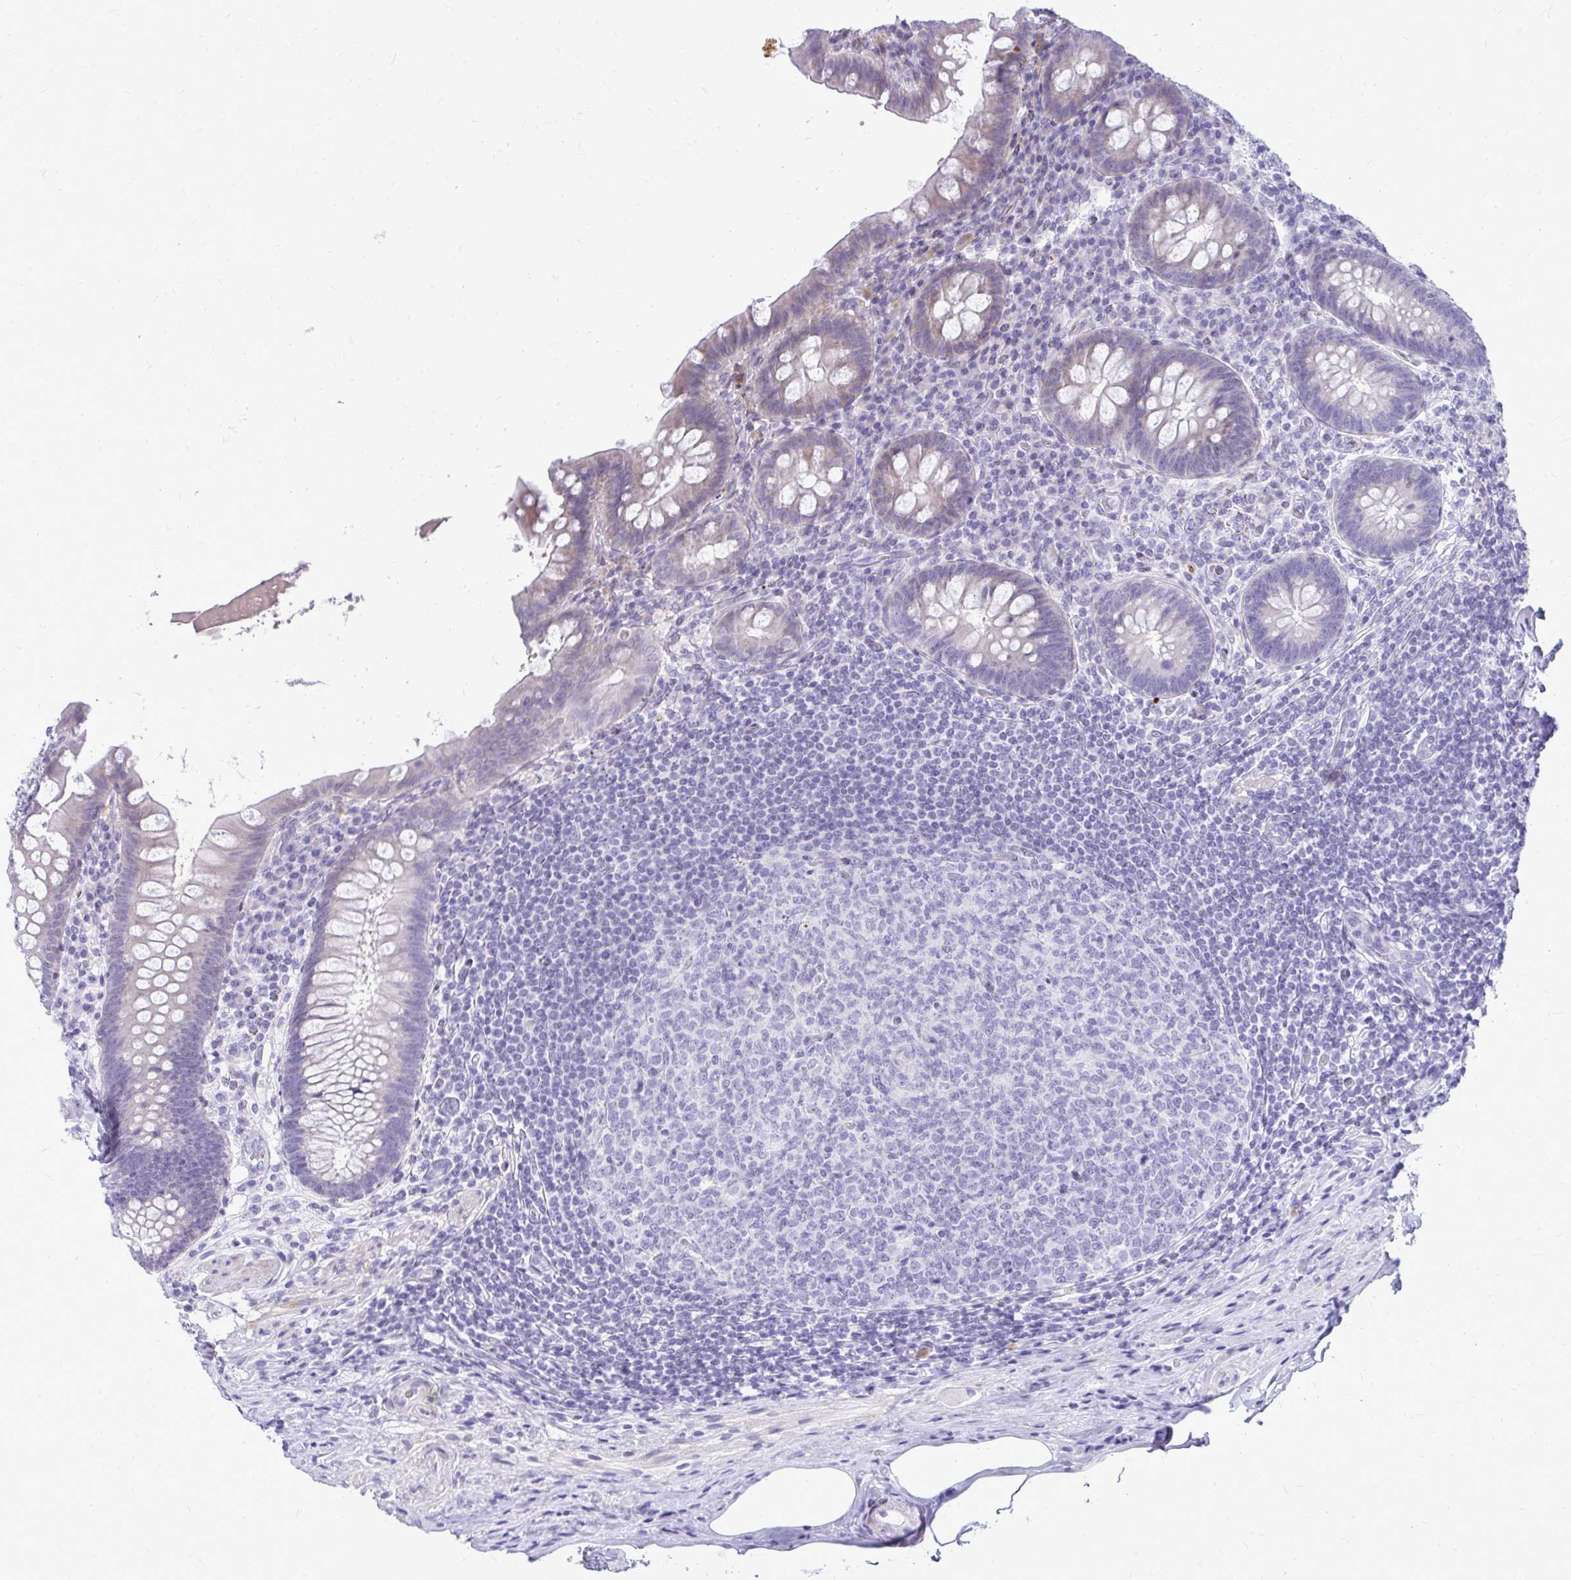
{"staining": {"intensity": "negative", "quantity": "none", "location": "none"}, "tissue": "appendix", "cell_type": "Glandular cells", "image_type": "normal", "snomed": [{"axis": "morphology", "description": "Normal tissue, NOS"}, {"axis": "topography", "description": "Appendix"}], "caption": "This is a micrograph of IHC staining of normal appendix, which shows no positivity in glandular cells.", "gene": "GABRA1", "patient": {"sex": "male", "age": 71}}